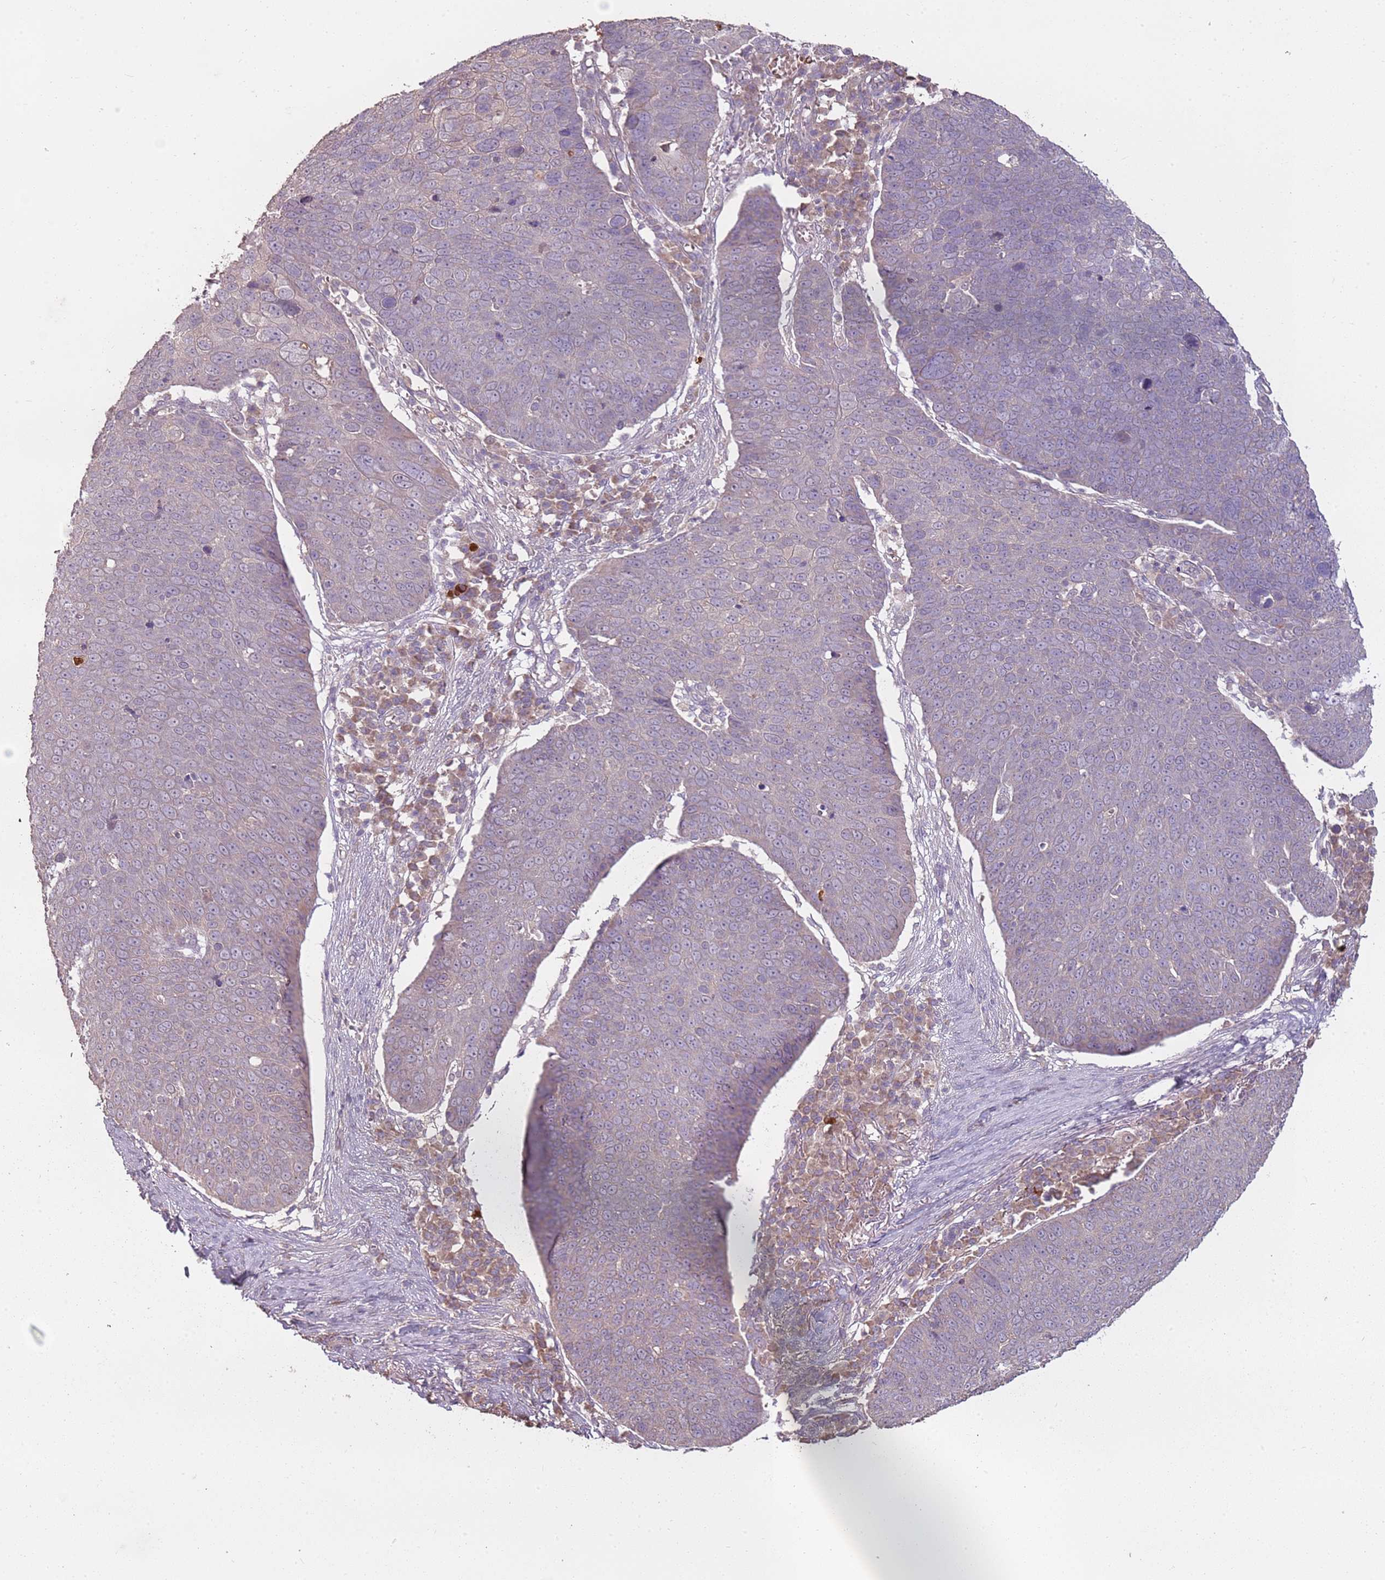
{"staining": {"intensity": "negative", "quantity": "none", "location": "none"}, "tissue": "skin cancer", "cell_type": "Tumor cells", "image_type": "cancer", "snomed": [{"axis": "morphology", "description": "Squamous cell carcinoma, NOS"}, {"axis": "topography", "description": "Skin"}], "caption": "Tumor cells show no significant protein expression in skin cancer (squamous cell carcinoma).", "gene": "TEKT4", "patient": {"sex": "male", "age": 71}}